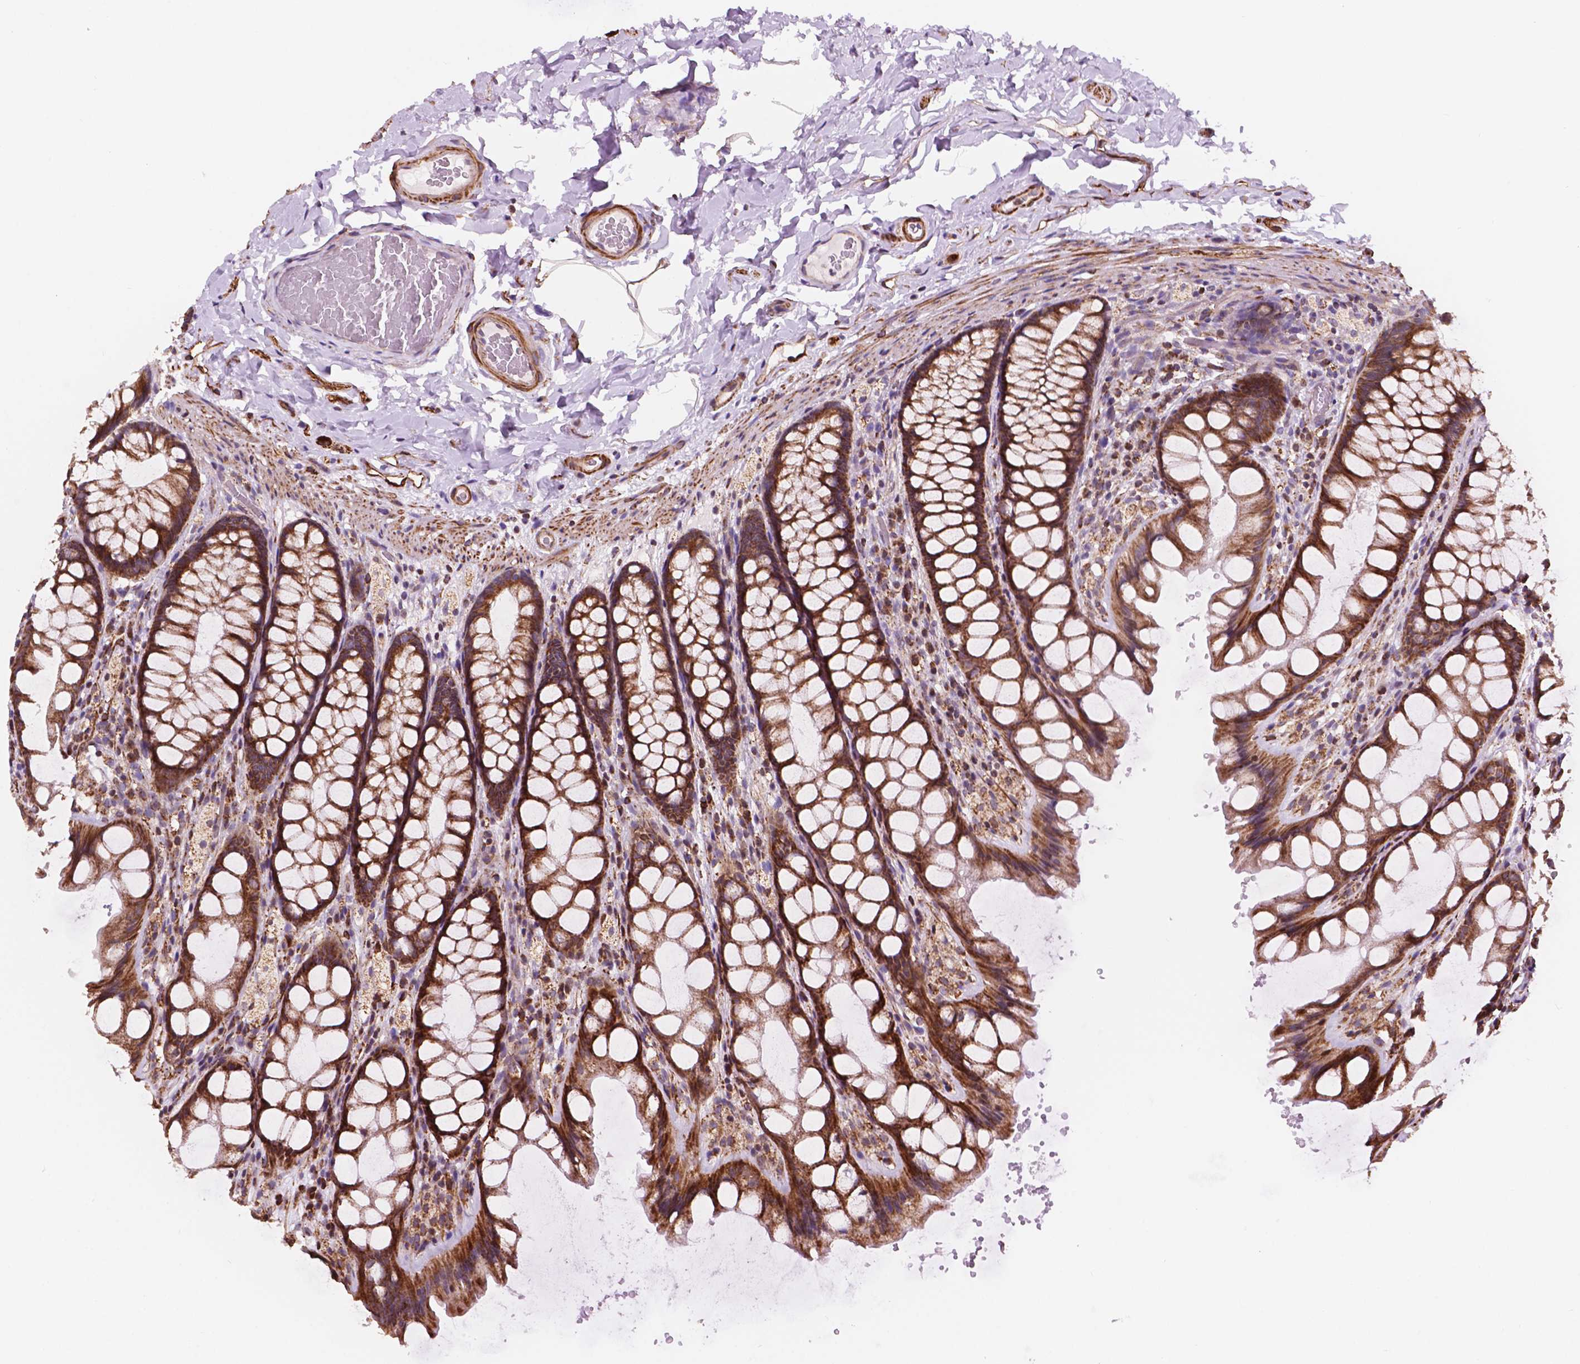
{"staining": {"intensity": "strong", "quantity": "<25%", "location": "cytoplasmic/membranous"}, "tissue": "colon", "cell_type": "Endothelial cells", "image_type": "normal", "snomed": [{"axis": "morphology", "description": "Normal tissue, NOS"}, {"axis": "topography", "description": "Colon"}], "caption": "Endothelial cells demonstrate strong cytoplasmic/membranous staining in about <25% of cells in benign colon. Using DAB (3,3'-diaminobenzidine) (brown) and hematoxylin (blue) stains, captured at high magnification using brightfield microscopy.", "gene": "GEMIN4", "patient": {"sex": "male", "age": 47}}